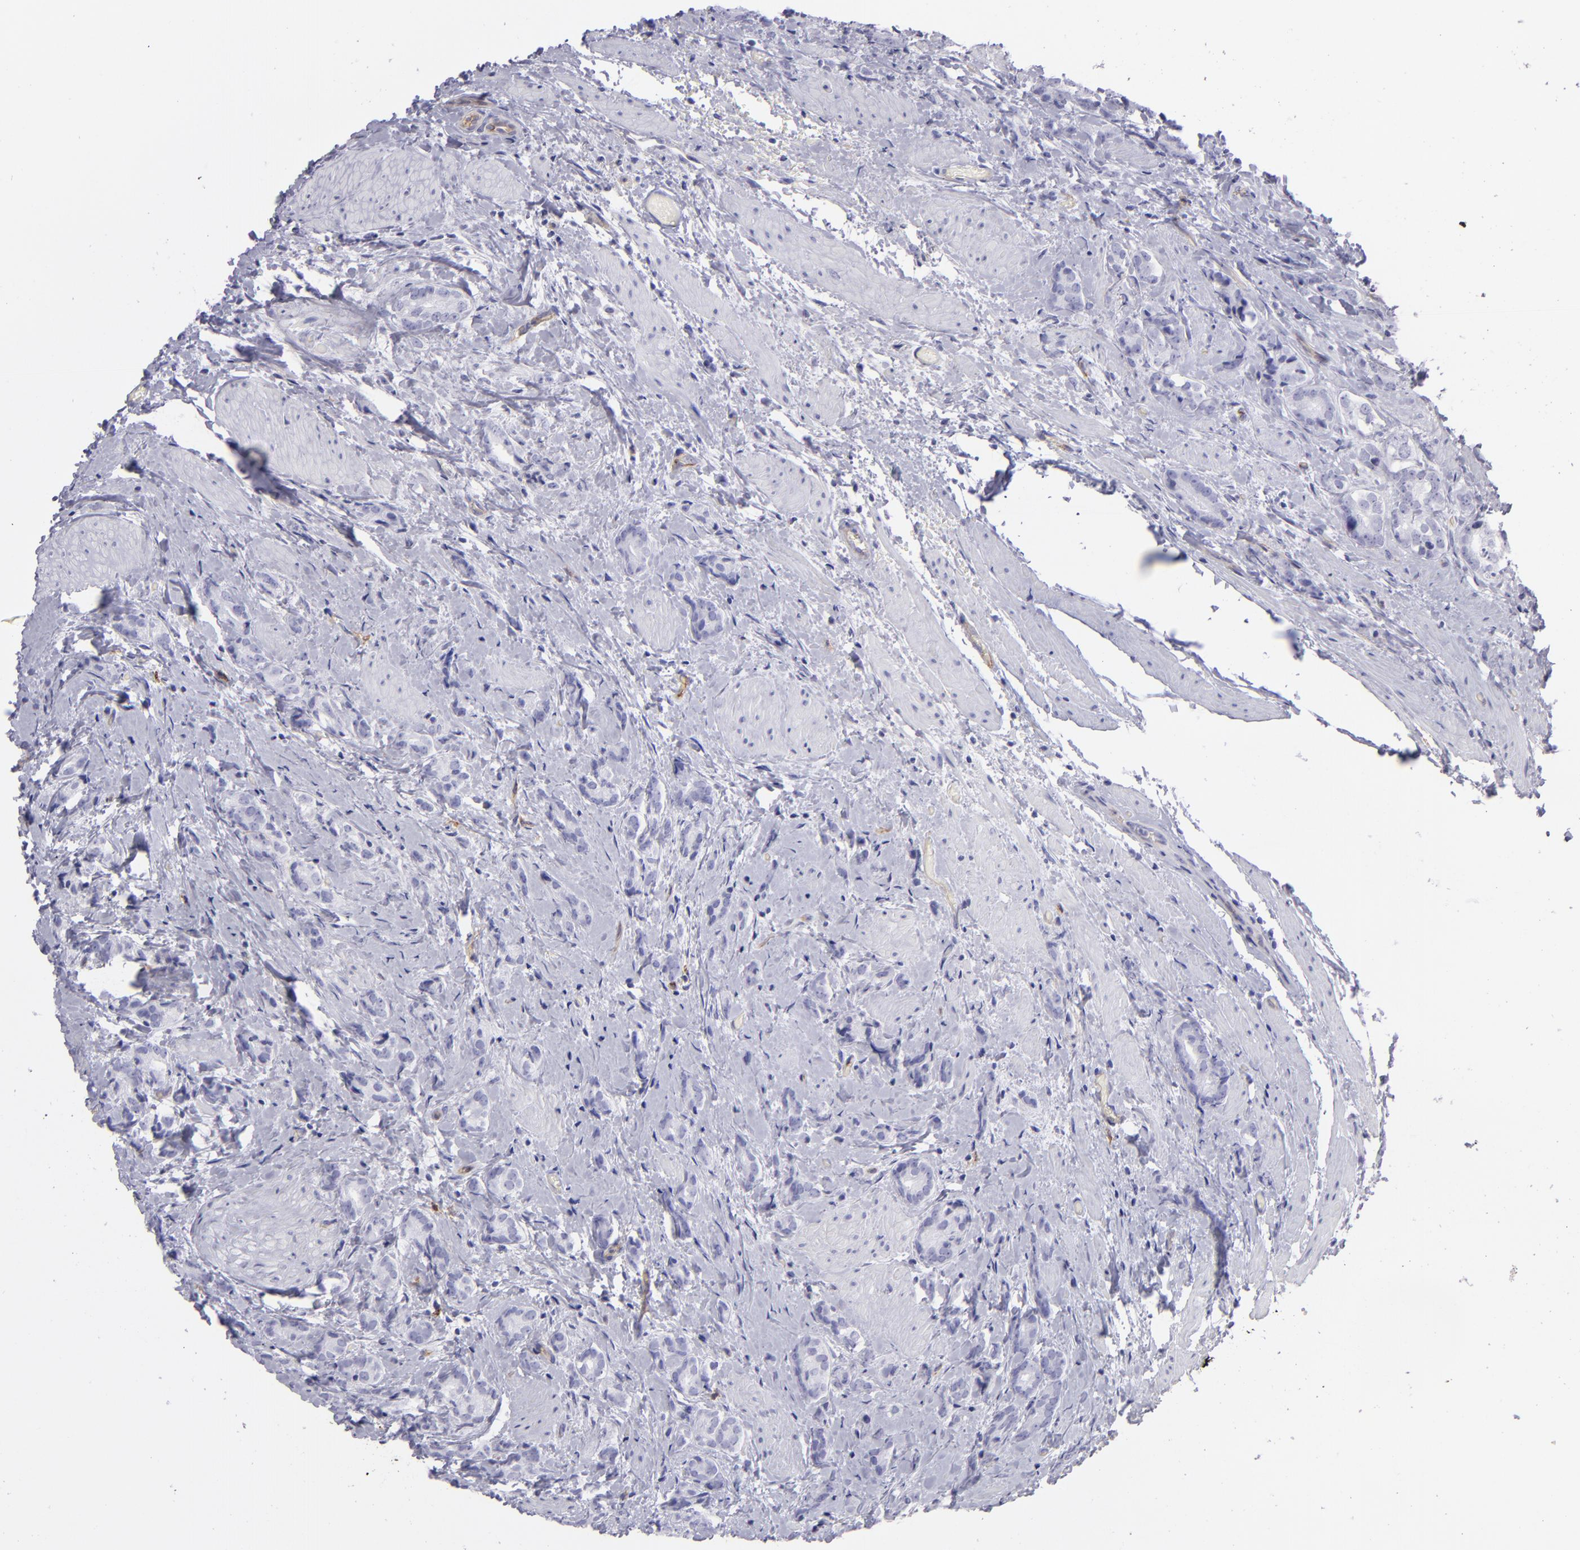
{"staining": {"intensity": "negative", "quantity": "none", "location": "none"}, "tissue": "prostate cancer", "cell_type": "Tumor cells", "image_type": "cancer", "snomed": [{"axis": "morphology", "description": "Adenocarcinoma, Medium grade"}, {"axis": "topography", "description": "Prostate"}], "caption": "This micrograph is of prostate adenocarcinoma (medium-grade) stained with immunohistochemistry to label a protein in brown with the nuclei are counter-stained blue. There is no positivity in tumor cells. (DAB immunohistochemistry (IHC), high magnification).", "gene": "THBD", "patient": {"sex": "male", "age": 59}}